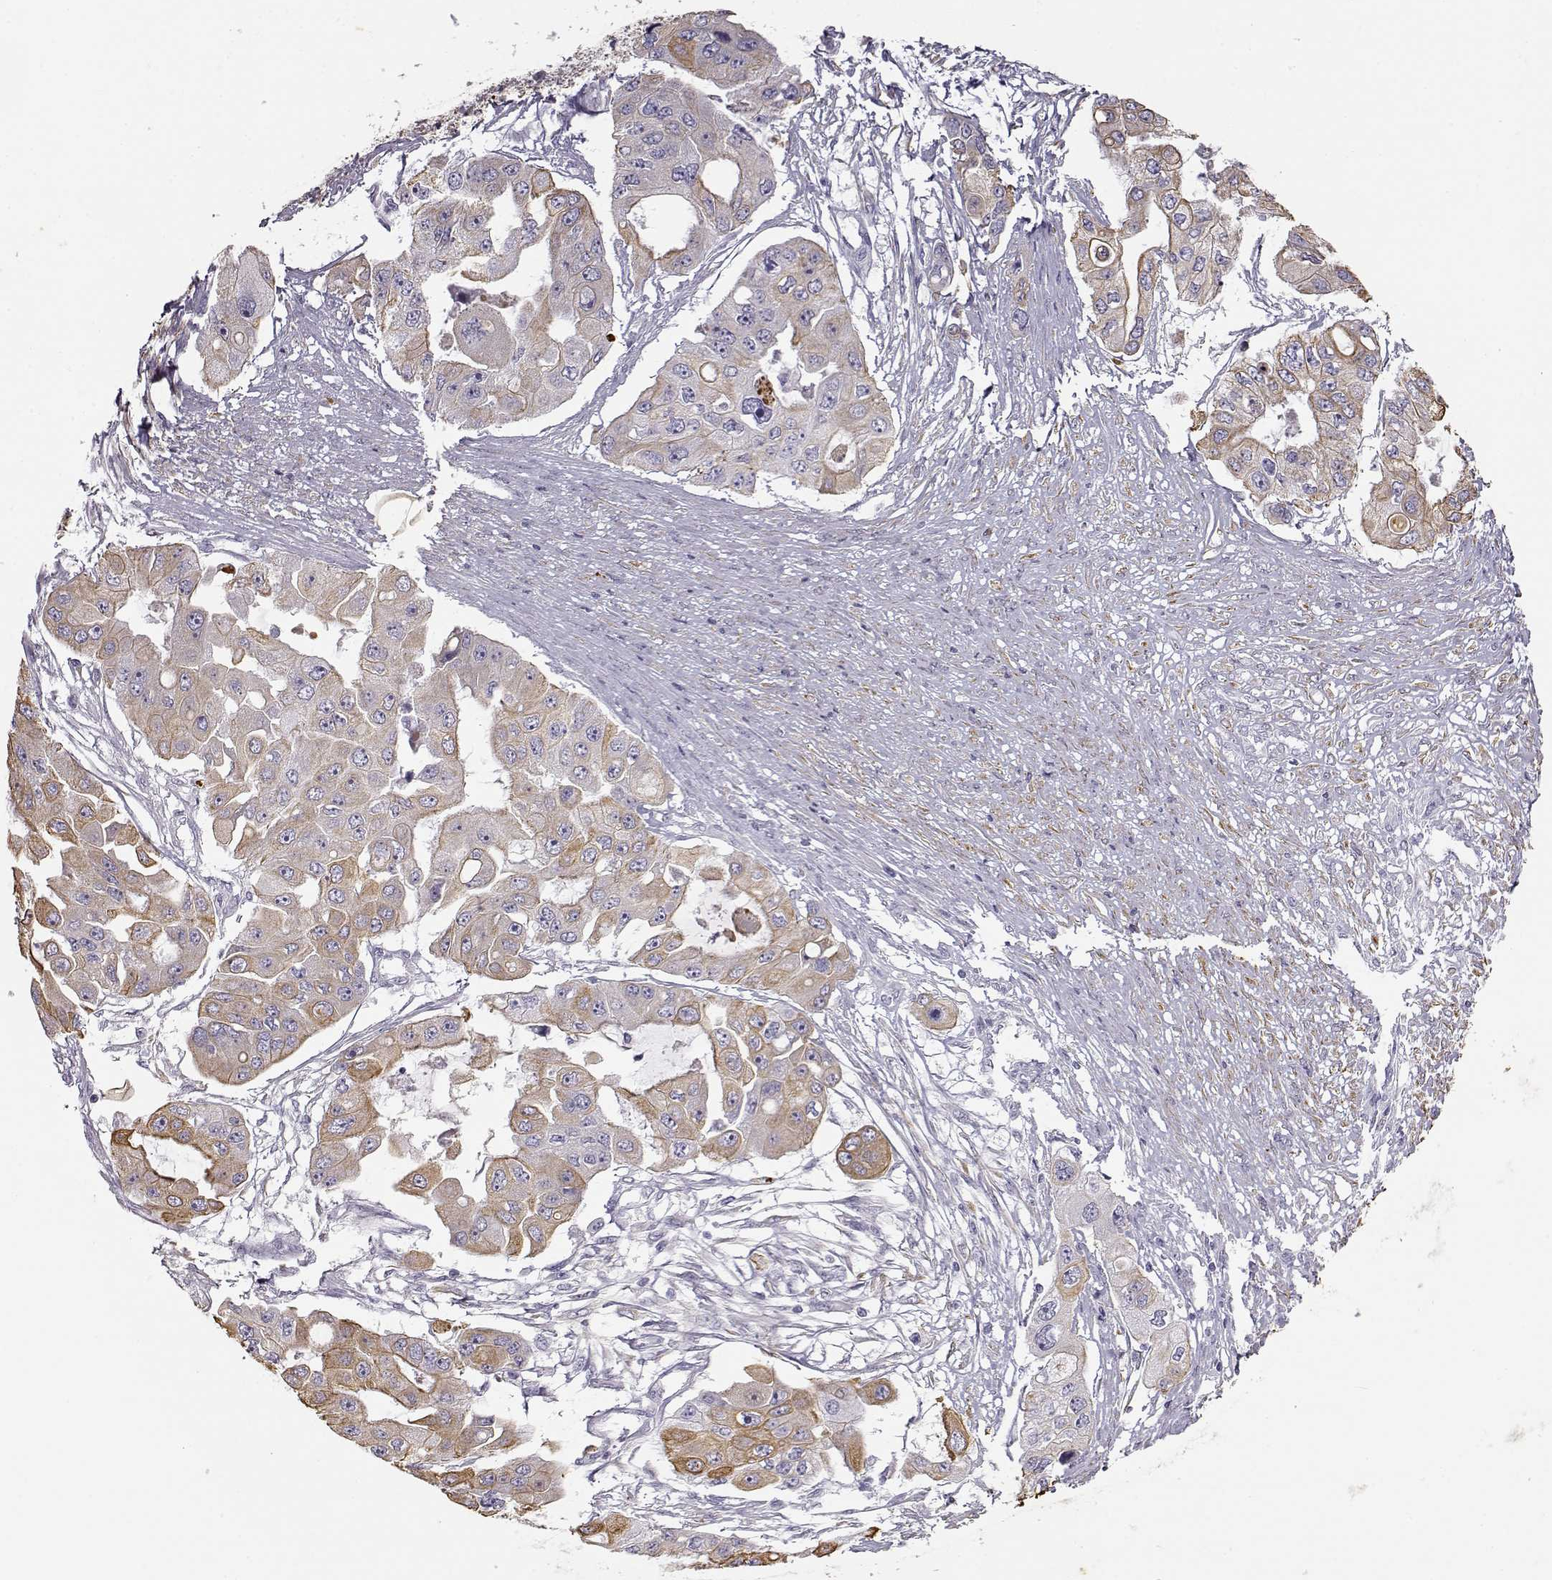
{"staining": {"intensity": "weak", "quantity": "25%-75%", "location": "cytoplasmic/membranous"}, "tissue": "ovarian cancer", "cell_type": "Tumor cells", "image_type": "cancer", "snomed": [{"axis": "morphology", "description": "Cystadenocarcinoma, serous, NOS"}, {"axis": "topography", "description": "Ovary"}], "caption": "Immunohistochemical staining of human ovarian cancer shows weak cytoplasmic/membranous protein expression in approximately 25%-75% of tumor cells. The protein is stained brown, and the nuclei are stained in blue (DAB IHC with brightfield microscopy, high magnification).", "gene": "S100B", "patient": {"sex": "female", "age": 56}}